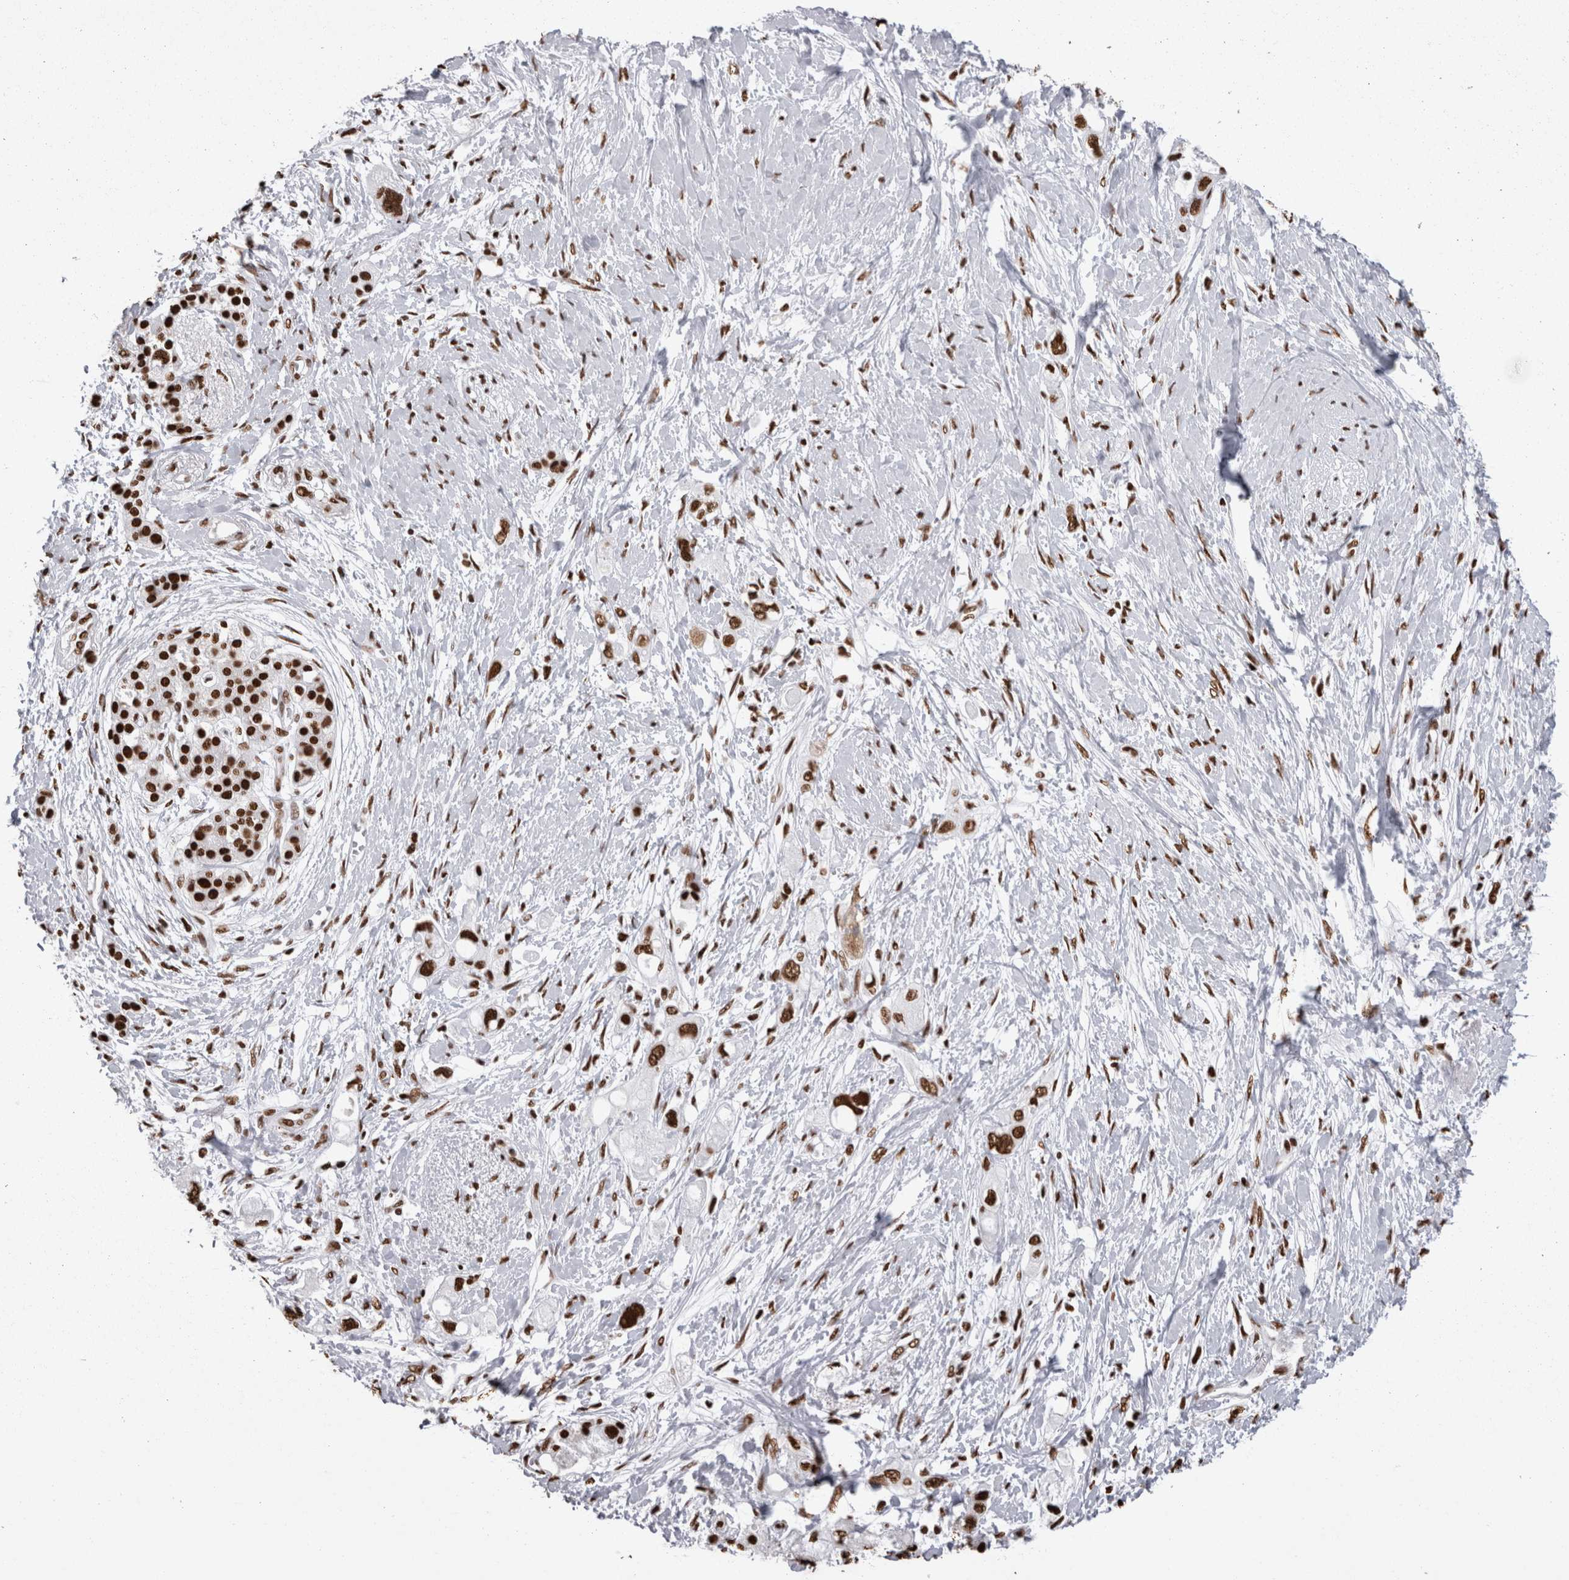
{"staining": {"intensity": "strong", "quantity": ">75%", "location": "nuclear"}, "tissue": "pancreatic cancer", "cell_type": "Tumor cells", "image_type": "cancer", "snomed": [{"axis": "morphology", "description": "Adenocarcinoma, NOS"}, {"axis": "topography", "description": "Pancreas"}], "caption": "There is high levels of strong nuclear staining in tumor cells of adenocarcinoma (pancreatic), as demonstrated by immunohistochemical staining (brown color).", "gene": "HNRNPM", "patient": {"sex": "female", "age": 56}}